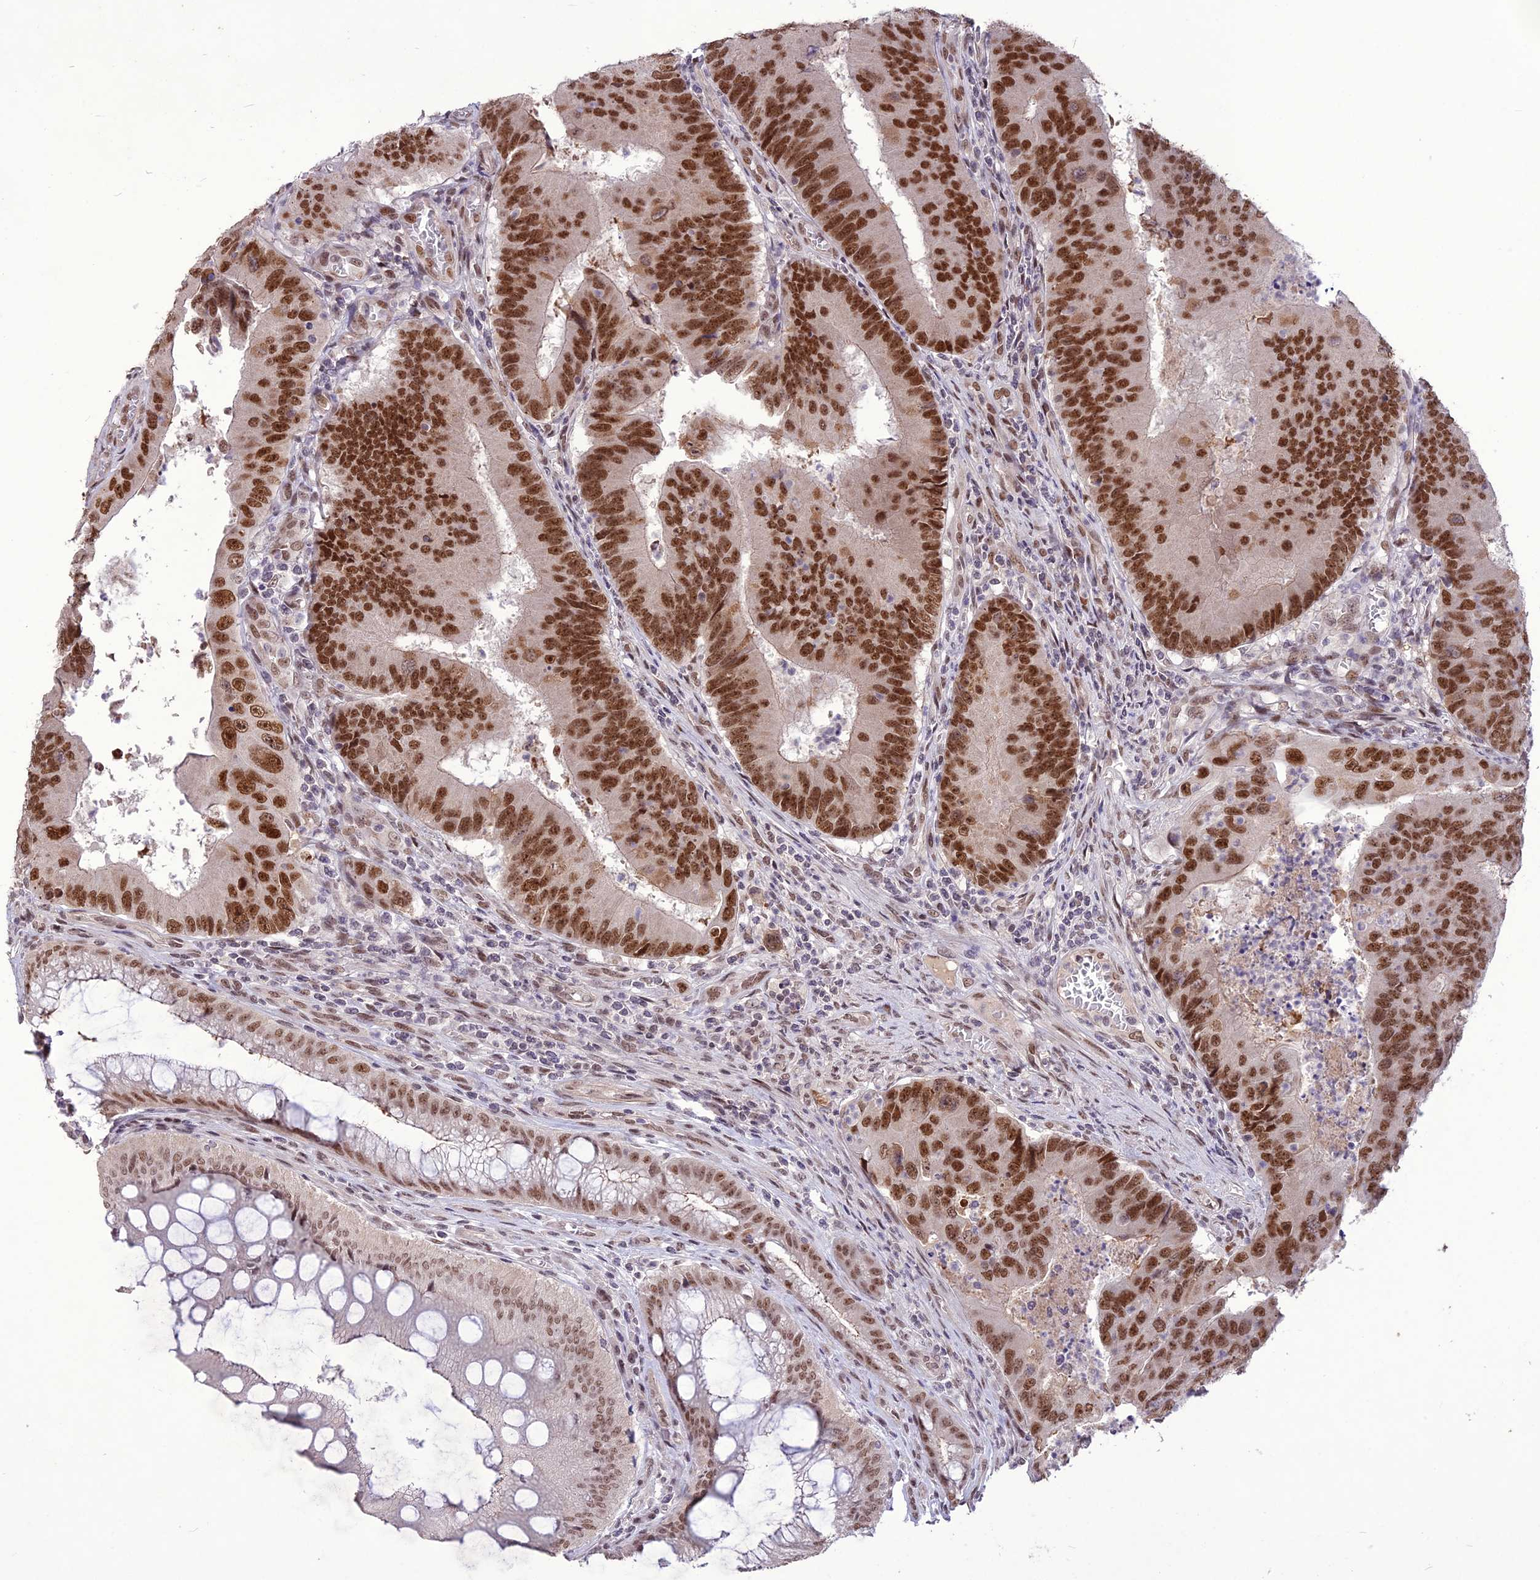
{"staining": {"intensity": "strong", "quantity": ">75%", "location": "nuclear"}, "tissue": "colorectal cancer", "cell_type": "Tumor cells", "image_type": "cancer", "snomed": [{"axis": "morphology", "description": "Adenocarcinoma, NOS"}, {"axis": "topography", "description": "Colon"}], "caption": "A photomicrograph of colorectal cancer (adenocarcinoma) stained for a protein demonstrates strong nuclear brown staining in tumor cells.", "gene": "DIS3", "patient": {"sex": "female", "age": 67}}